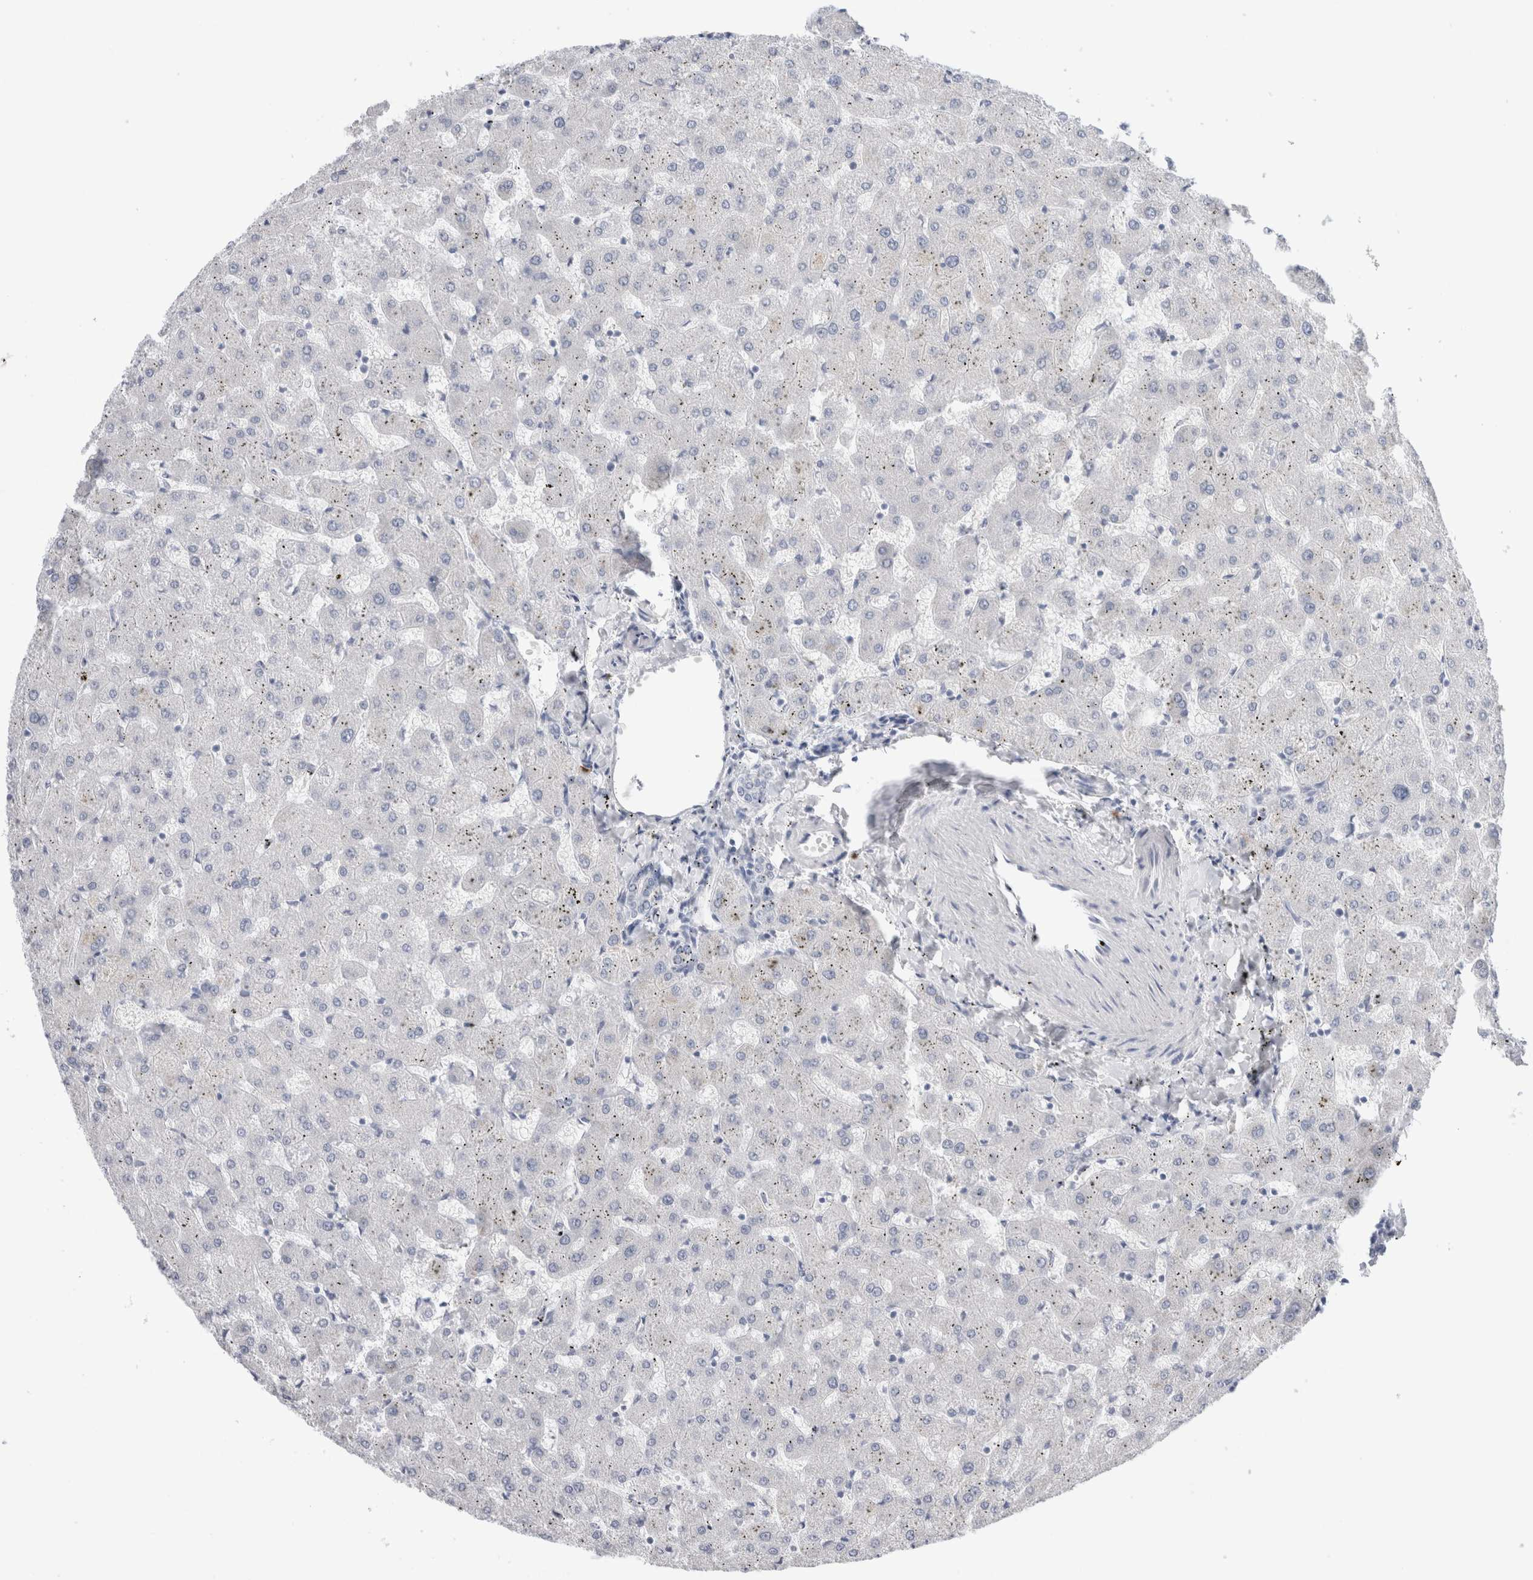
{"staining": {"intensity": "negative", "quantity": "none", "location": "none"}, "tissue": "liver", "cell_type": "Cholangiocytes", "image_type": "normal", "snomed": [{"axis": "morphology", "description": "Normal tissue, NOS"}, {"axis": "topography", "description": "Liver"}], "caption": "Immunohistochemical staining of normal human liver shows no significant staining in cholangiocytes. (DAB (3,3'-diaminobenzidine) immunohistochemistry (IHC), high magnification).", "gene": "SLC22A12", "patient": {"sex": "female", "age": 63}}